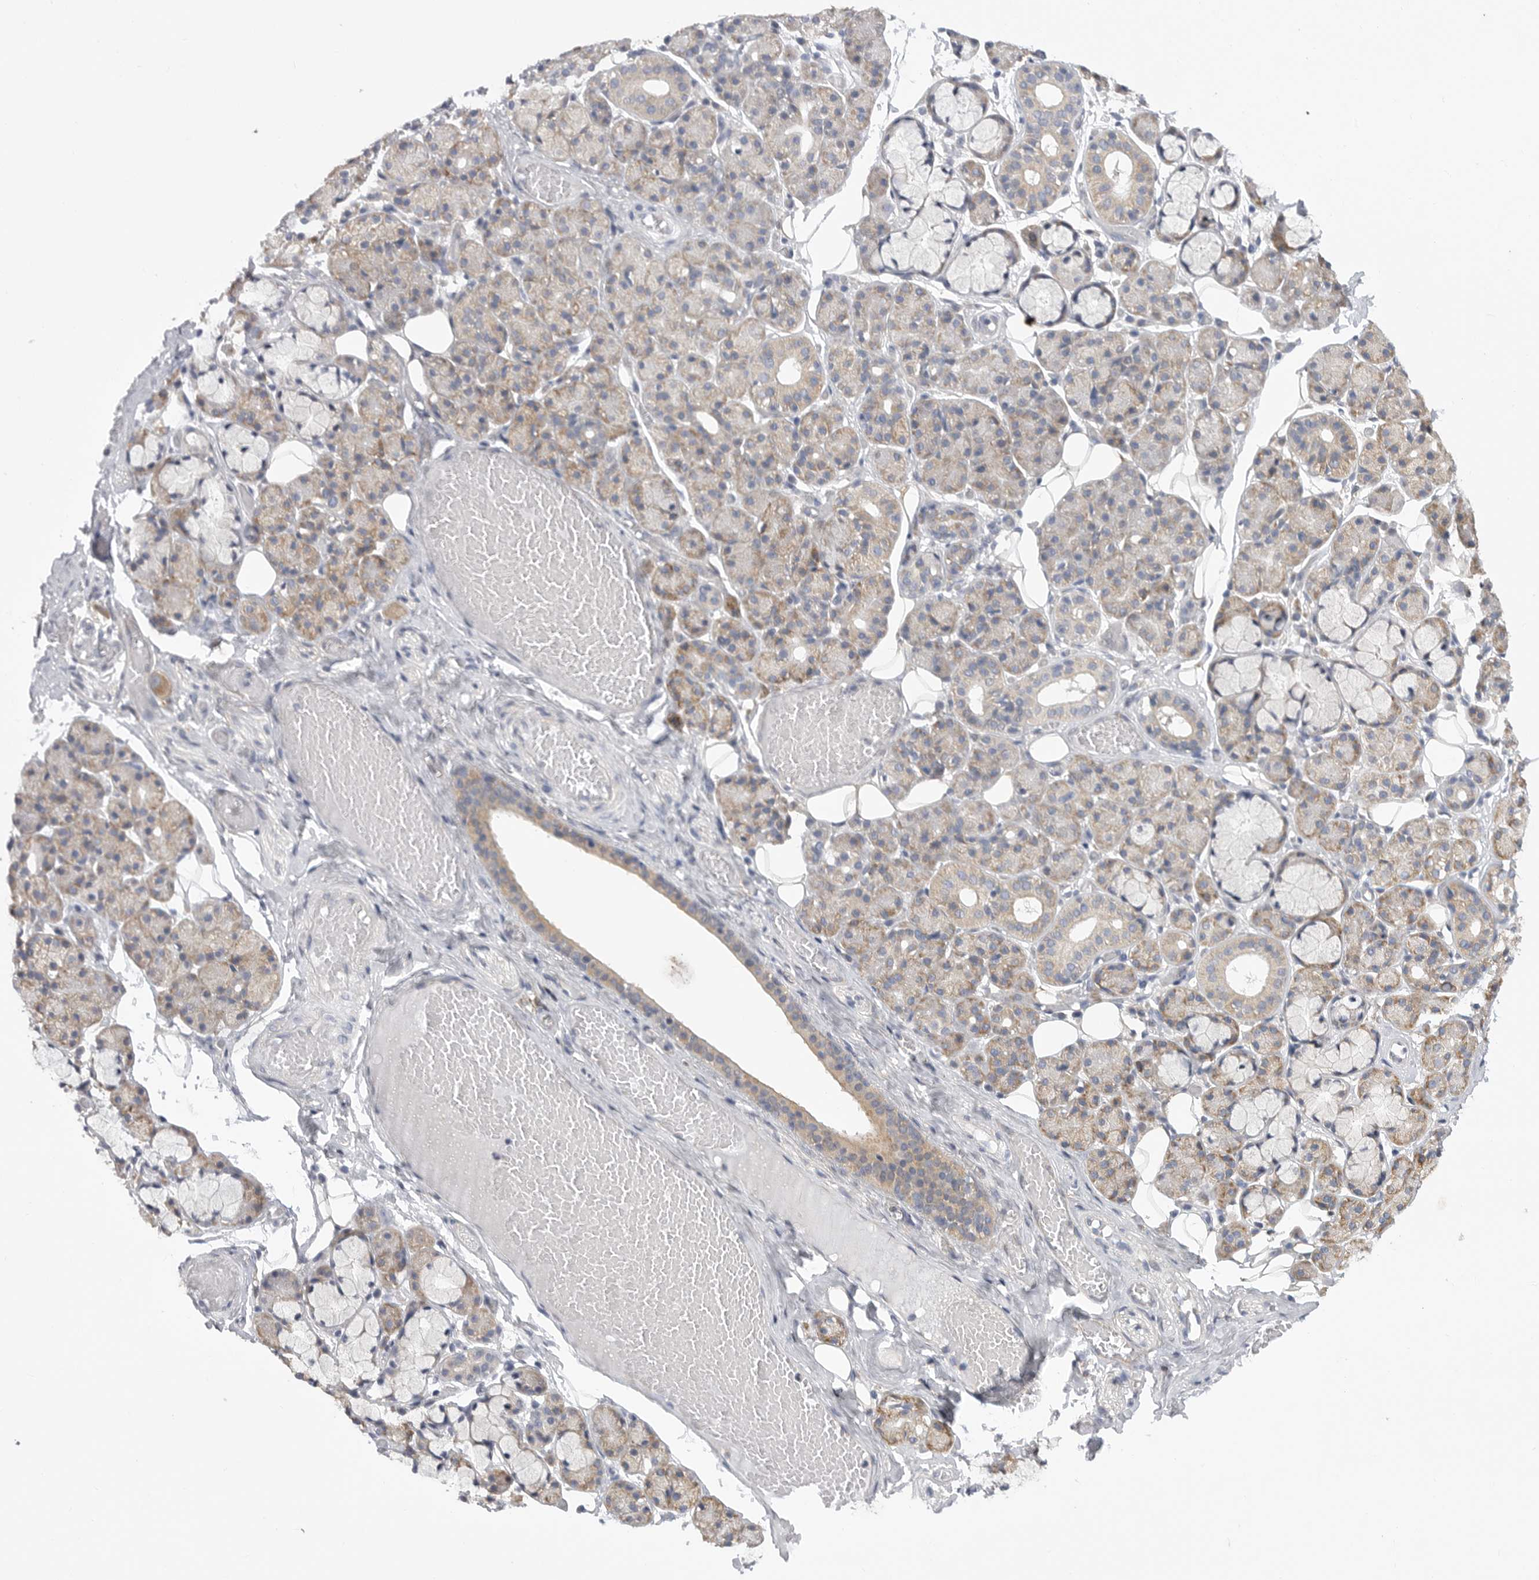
{"staining": {"intensity": "weak", "quantity": "25%-75%", "location": "cytoplasmic/membranous"}, "tissue": "salivary gland", "cell_type": "Glandular cells", "image_type": "normal", "snomed": [{"axis": "morphology", "description": "Normal tissue, NOS"}, {"axis": "topography", "description": "Salivary gland"}], "caption": "An immunohistochemistry (IHC) photomicrograph of normal tissue is shown. Protein staining in brown shows weak cytoplasmic/membranous positivity in salivary gland within glandular cells.", "gene": "FBXO43", "patient": {"sex": "male", "age": 63}}